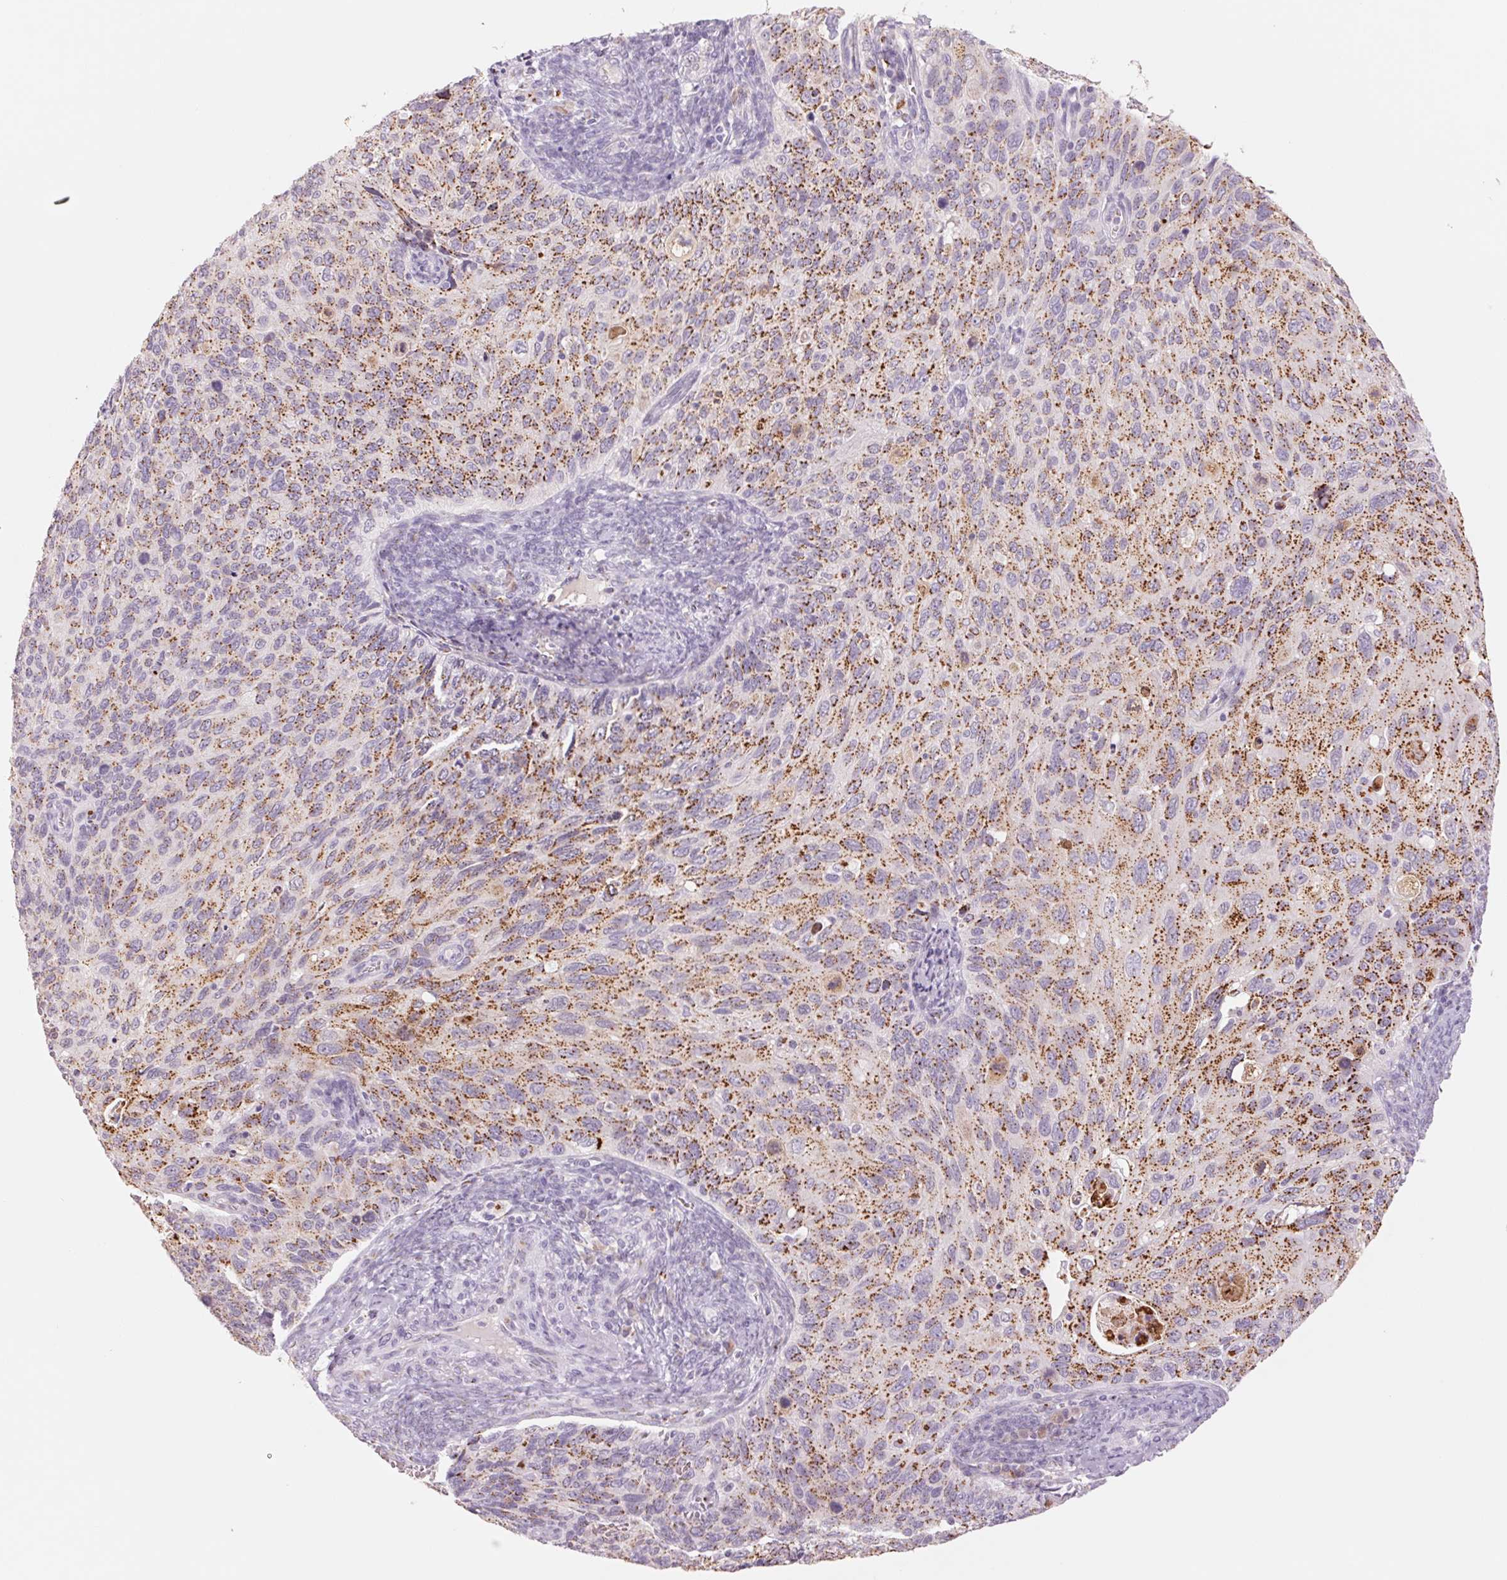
{"staining": {"intensity": "strong", "quantity": ">75%", "location": "cytoplasmic/membranous"}, "tissue": "cervical cancer", "cell_type": "Tumor cells", "image_type": "cancer", "snomed": [{"axis": "morphology", "description": "Squamous cell carcinoma, NOS"}, {"axis": "topography", "description": "Cervix"}], "caption": "Immunohistochemistry (IHC) of human cervical cancer (squamous cell carcinoma) exhibits high levels of strong cytoplasmic/membranous staining in approximately >75% of tumor cells.", "gene": "GALNT7", "patient": {"sex": "female", "age": 70}}